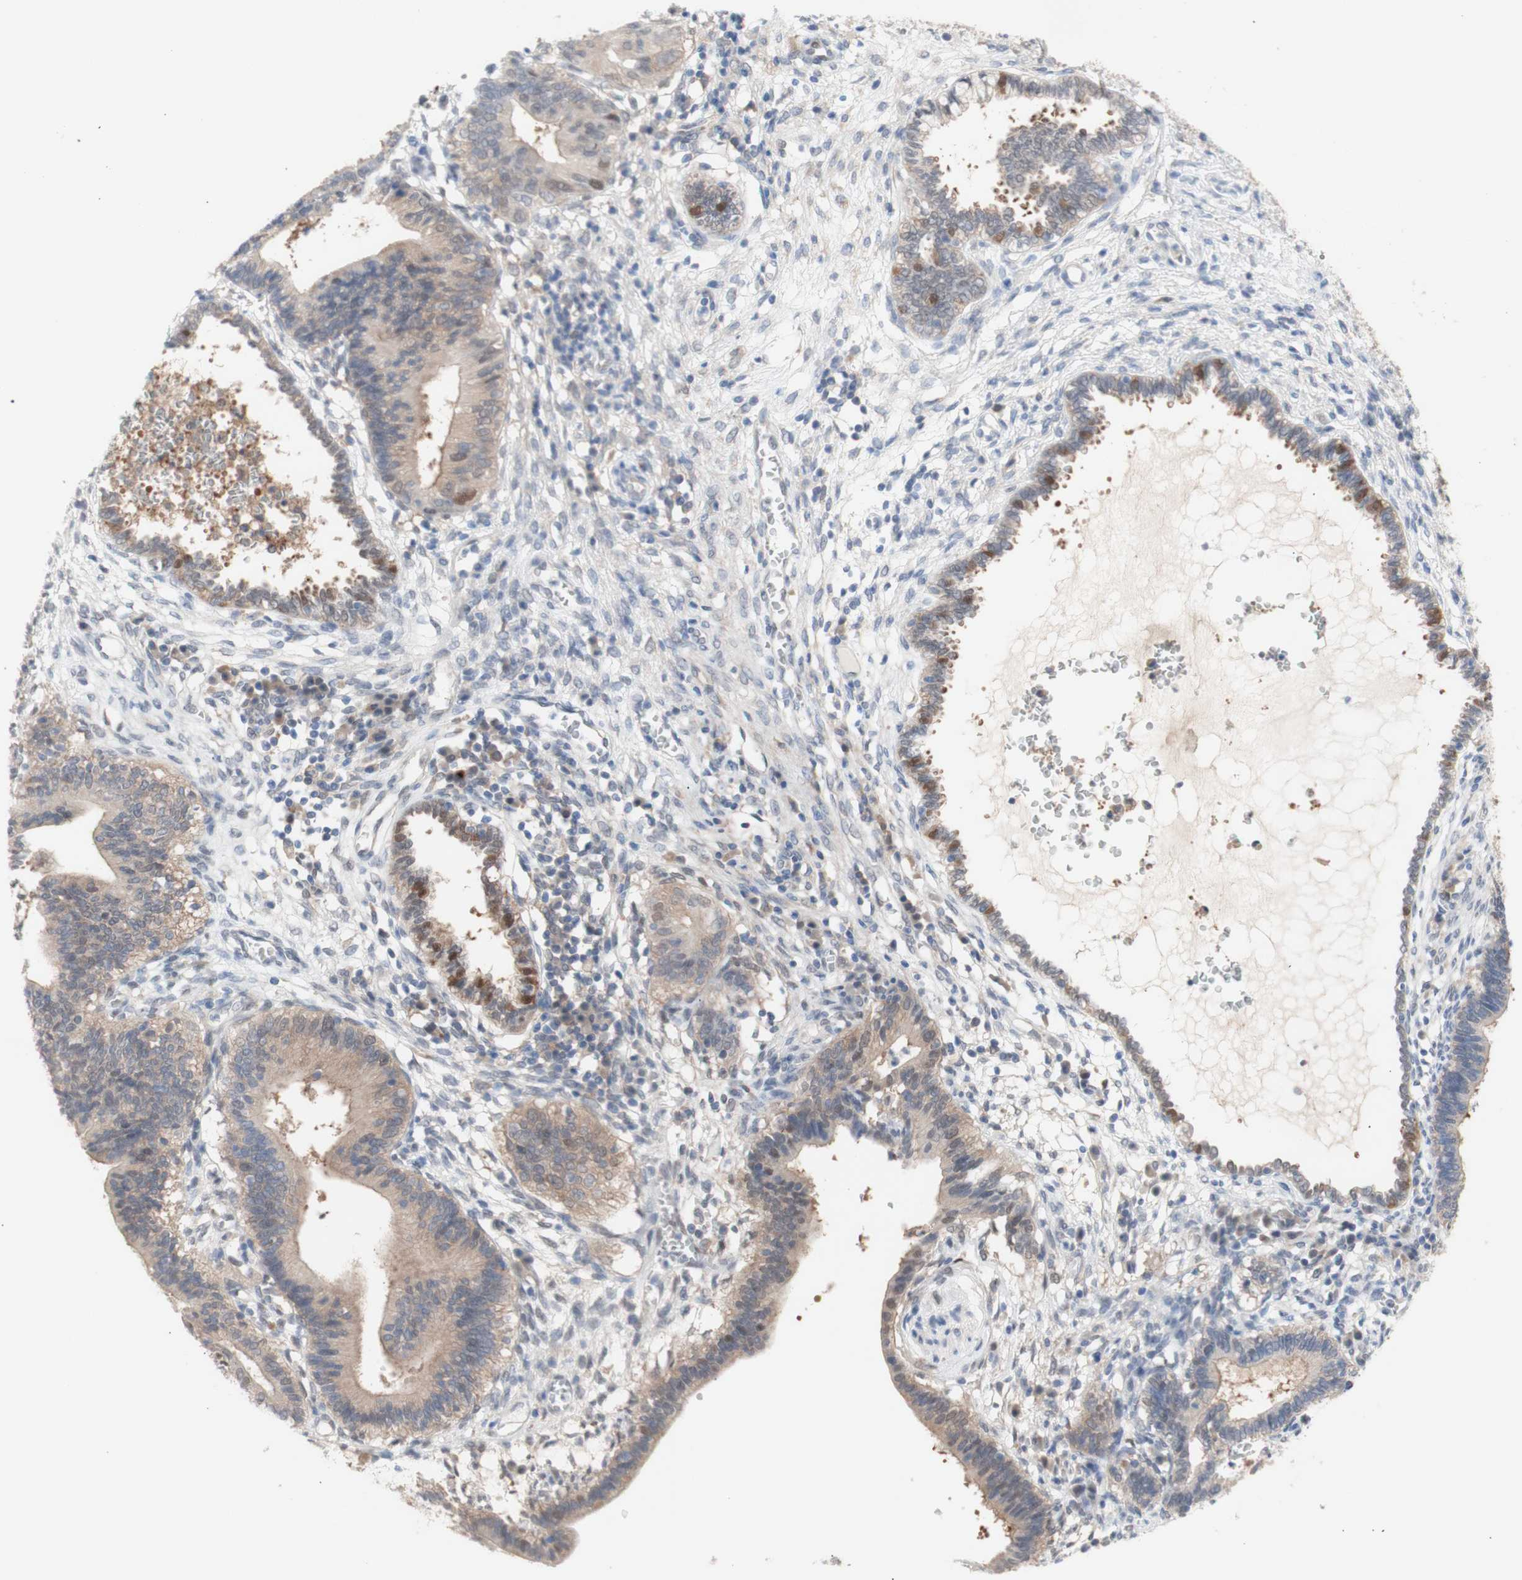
{"staining": {"intensity": "weak", "quantity": ">75%", "location": "cytoplasmic/membranous"}, "tissue": "cervical cancer", "cell_type": "Tumor cells", "image_type": "cancer", "snomed": [{"axis": "morphology", "description": "Adenocarcinoma, NOS"}, {"axis": "topography", "description": "Cervix"}], "caption": "The immunohistochemical stain labels weak cytoplasmic/membranous expression in tumor cells of adenocarcinoma (cervical) tissue.", "gene": "PRMT5", "patient": {"sex": "female", "age": 44}}